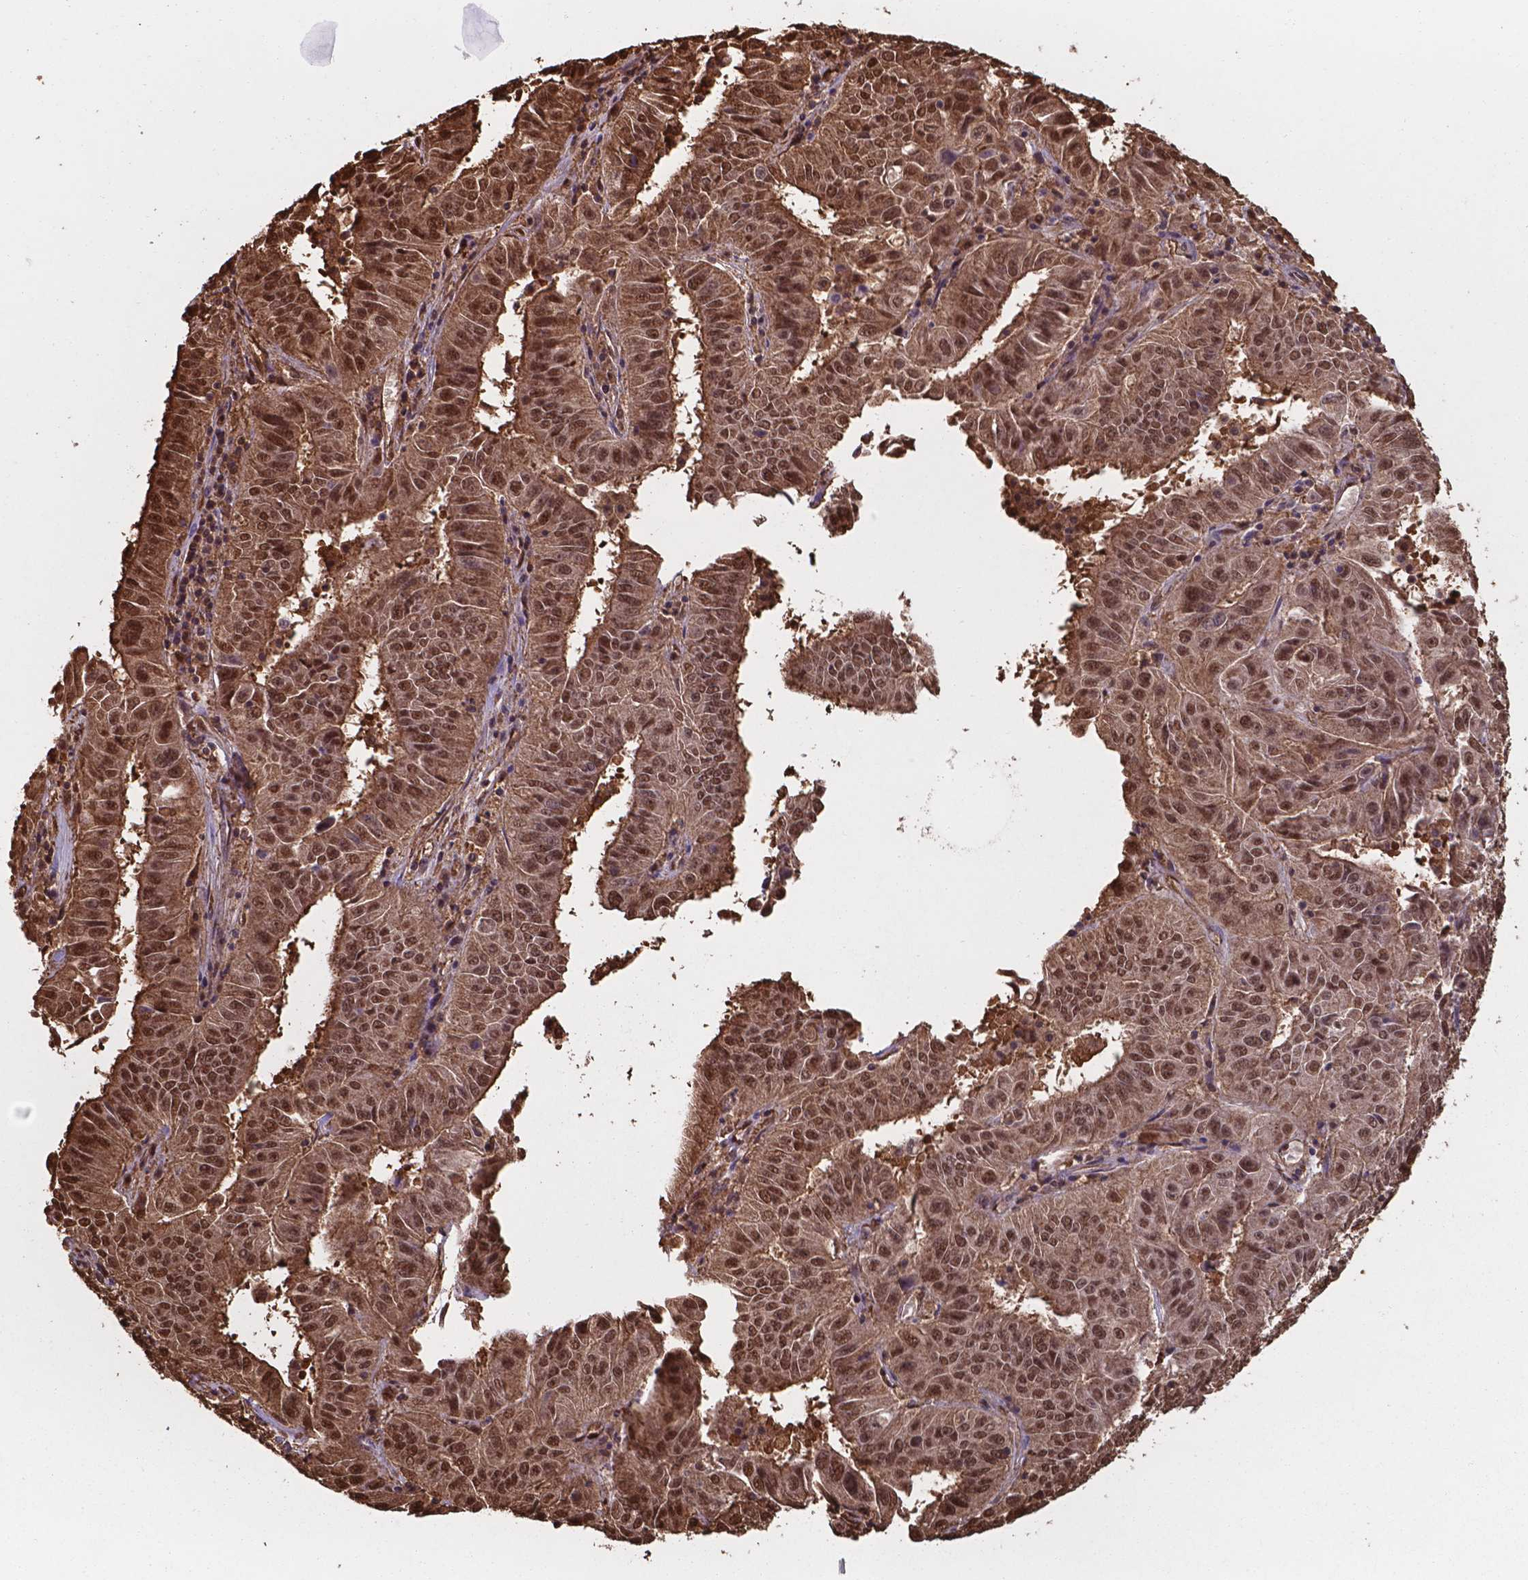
{"staining": {"intensity": "moderate", "quantity": ">75%", "location": "cytoplasmic/membranous,nuclear"}, "tissue": "pancreatic cancer", "cell_type": "Tumor cells", "image_type": "cancer", "snomed": [{"axis": "morphology", "description": "Adenocarcinoma, NOS"}, {"axis": "topography", "description": "Pancreas"}], "caption": "Pancreatic cancer stained with DAB IHC displays medium levels of moderate cytoplasmic/membranous and nuclear expression in about >75% of tumor cells.", "gene": "CHP2", "patient": {"sex": "male", "age": 63}}